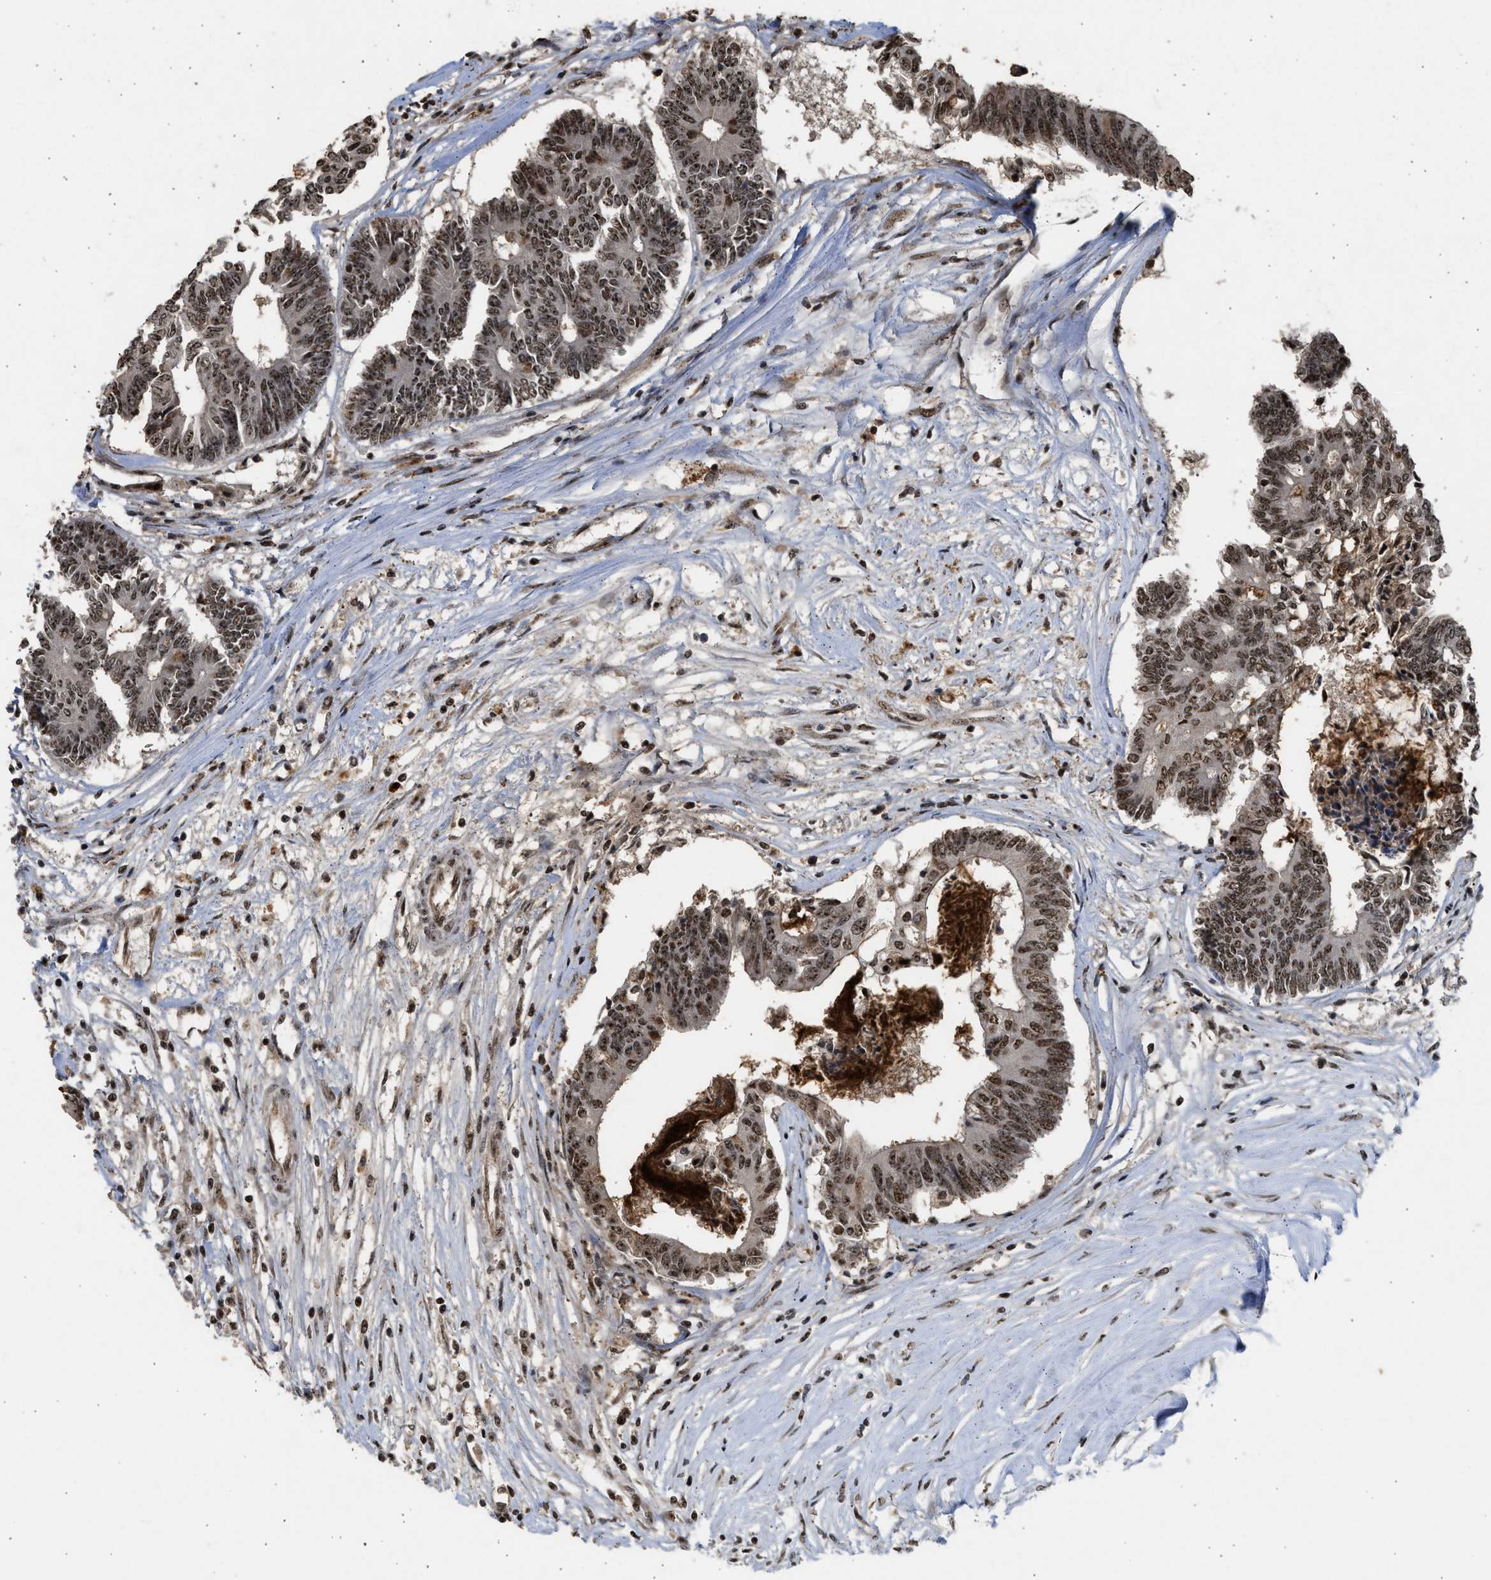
{"staining": {"intensity": "moderate", "quantity": ">75%", "location": "cytoplasmic/membranous,nuclear"}, "tissue": "colorectal cancer", "cell_type": "Tumor cells", "image_type": "cancer", "snomed": [{"axis": "morphology", "description": "Adenocarcinoma, NOS"}, {"axis": "topography", "description": "Rectum"}], "caption": "Moderate cytoplasmic/membranous and nuclear positivity for a protein is appreciated in about >75% of tumor cells of colorectal cancer (adenocarcinoma) using IHC.", "gene": "TFDP2", "patient": {"sex": "male", "age": 63}}